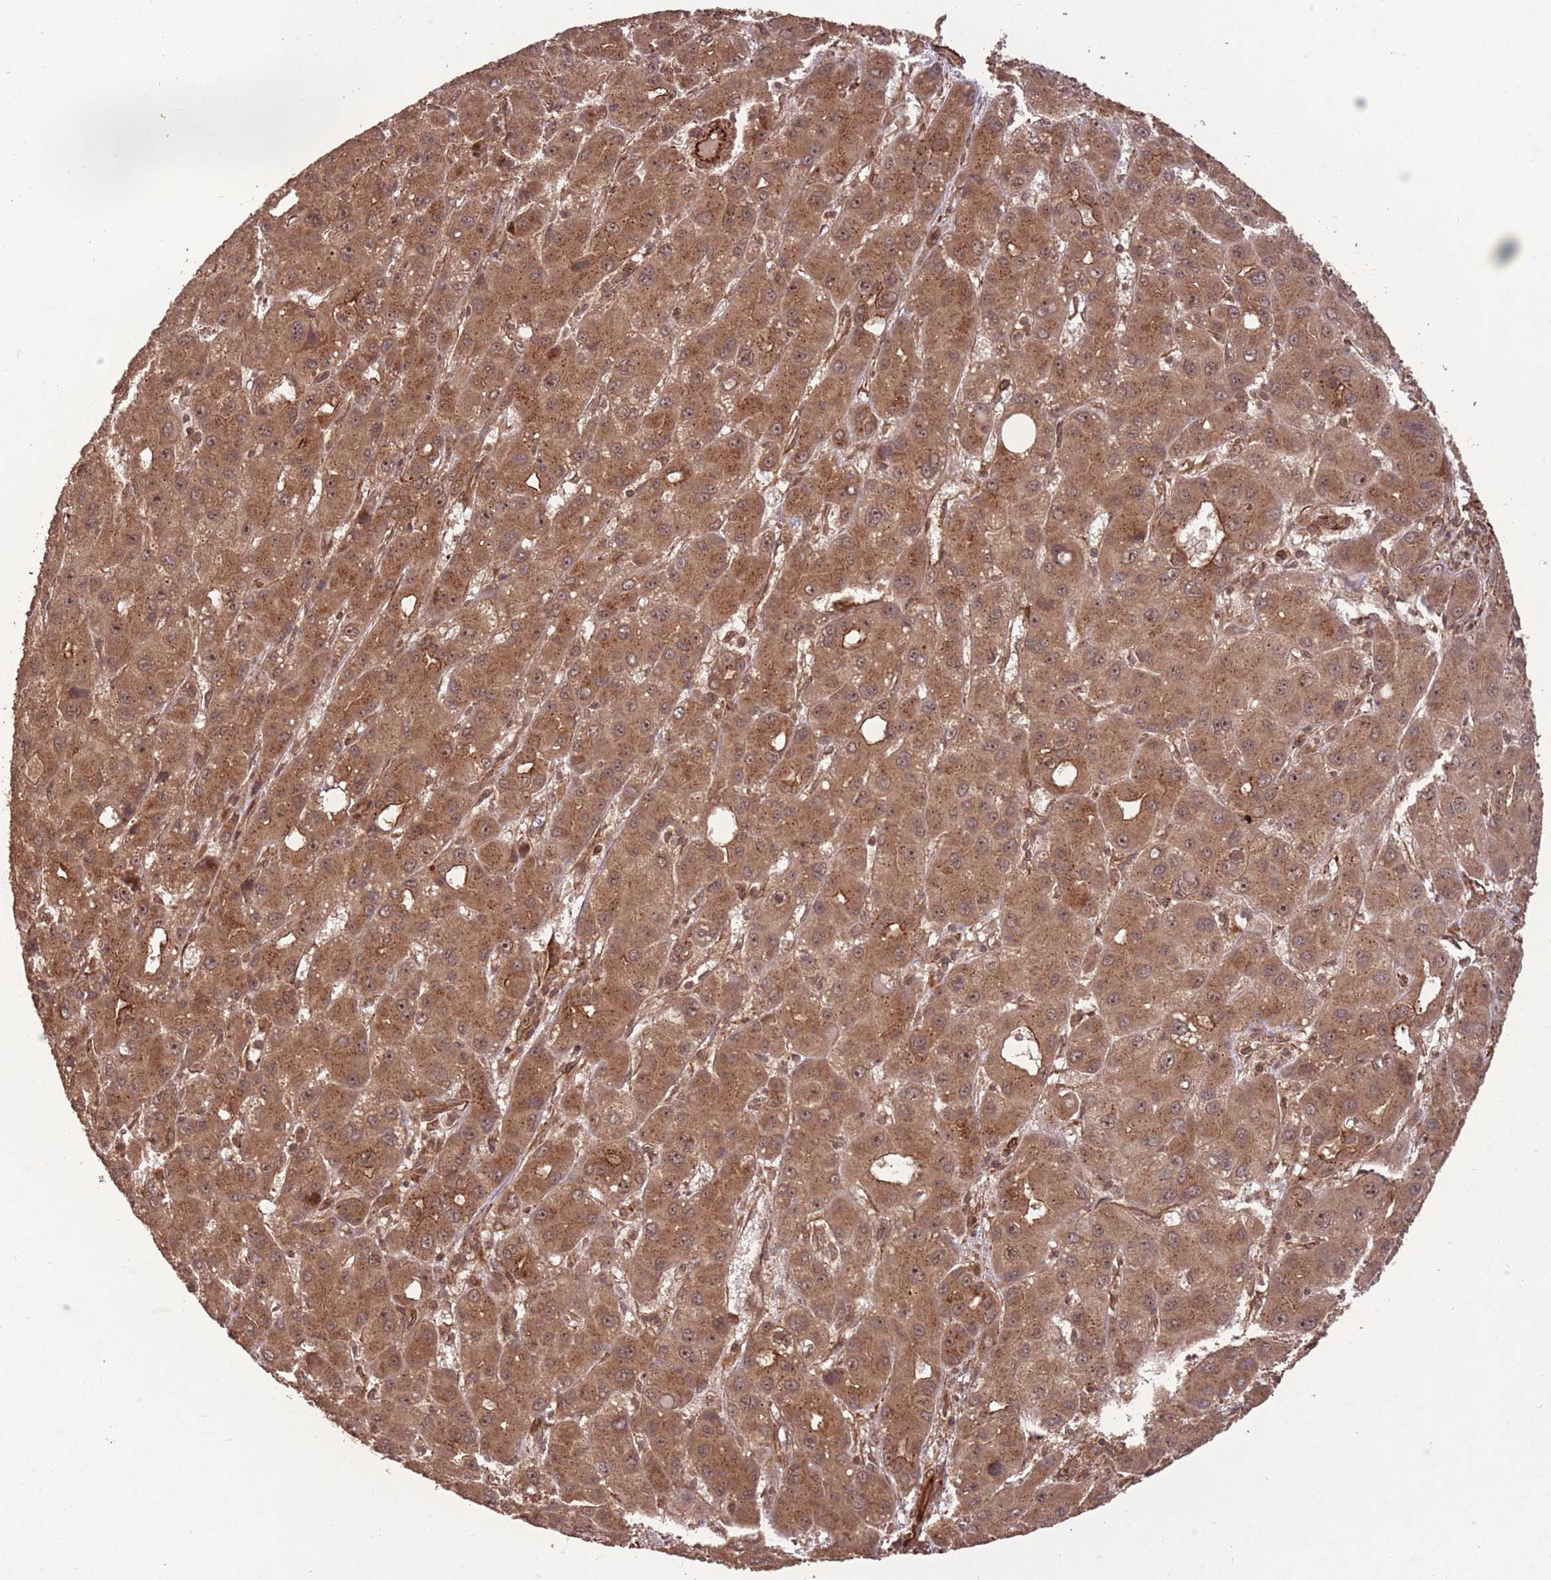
{"staining": {"intensity": "moderate", "quantity": ">75%", "location": "cytoplasmic/membranous,nuclear"}, "tissue": "liver cancer", "cell_type": "Tumor cells", "image_type": "cancer", "snomed": [{"axis": "morphology", "description": "Carcinoma, Hepatocellular, NOS"}, {"axis": "topography", "description": "Liver"}], "caption": "About >75% of tumor cells in liver cancer (hepatocellular carcinoma) show moderate cytoplasmic/membranous and nuclear protein expression as visualized by brown immunohistochemical staining.", "gene": "ERBB3", "patient": {"sex": "male", "age": 55}}